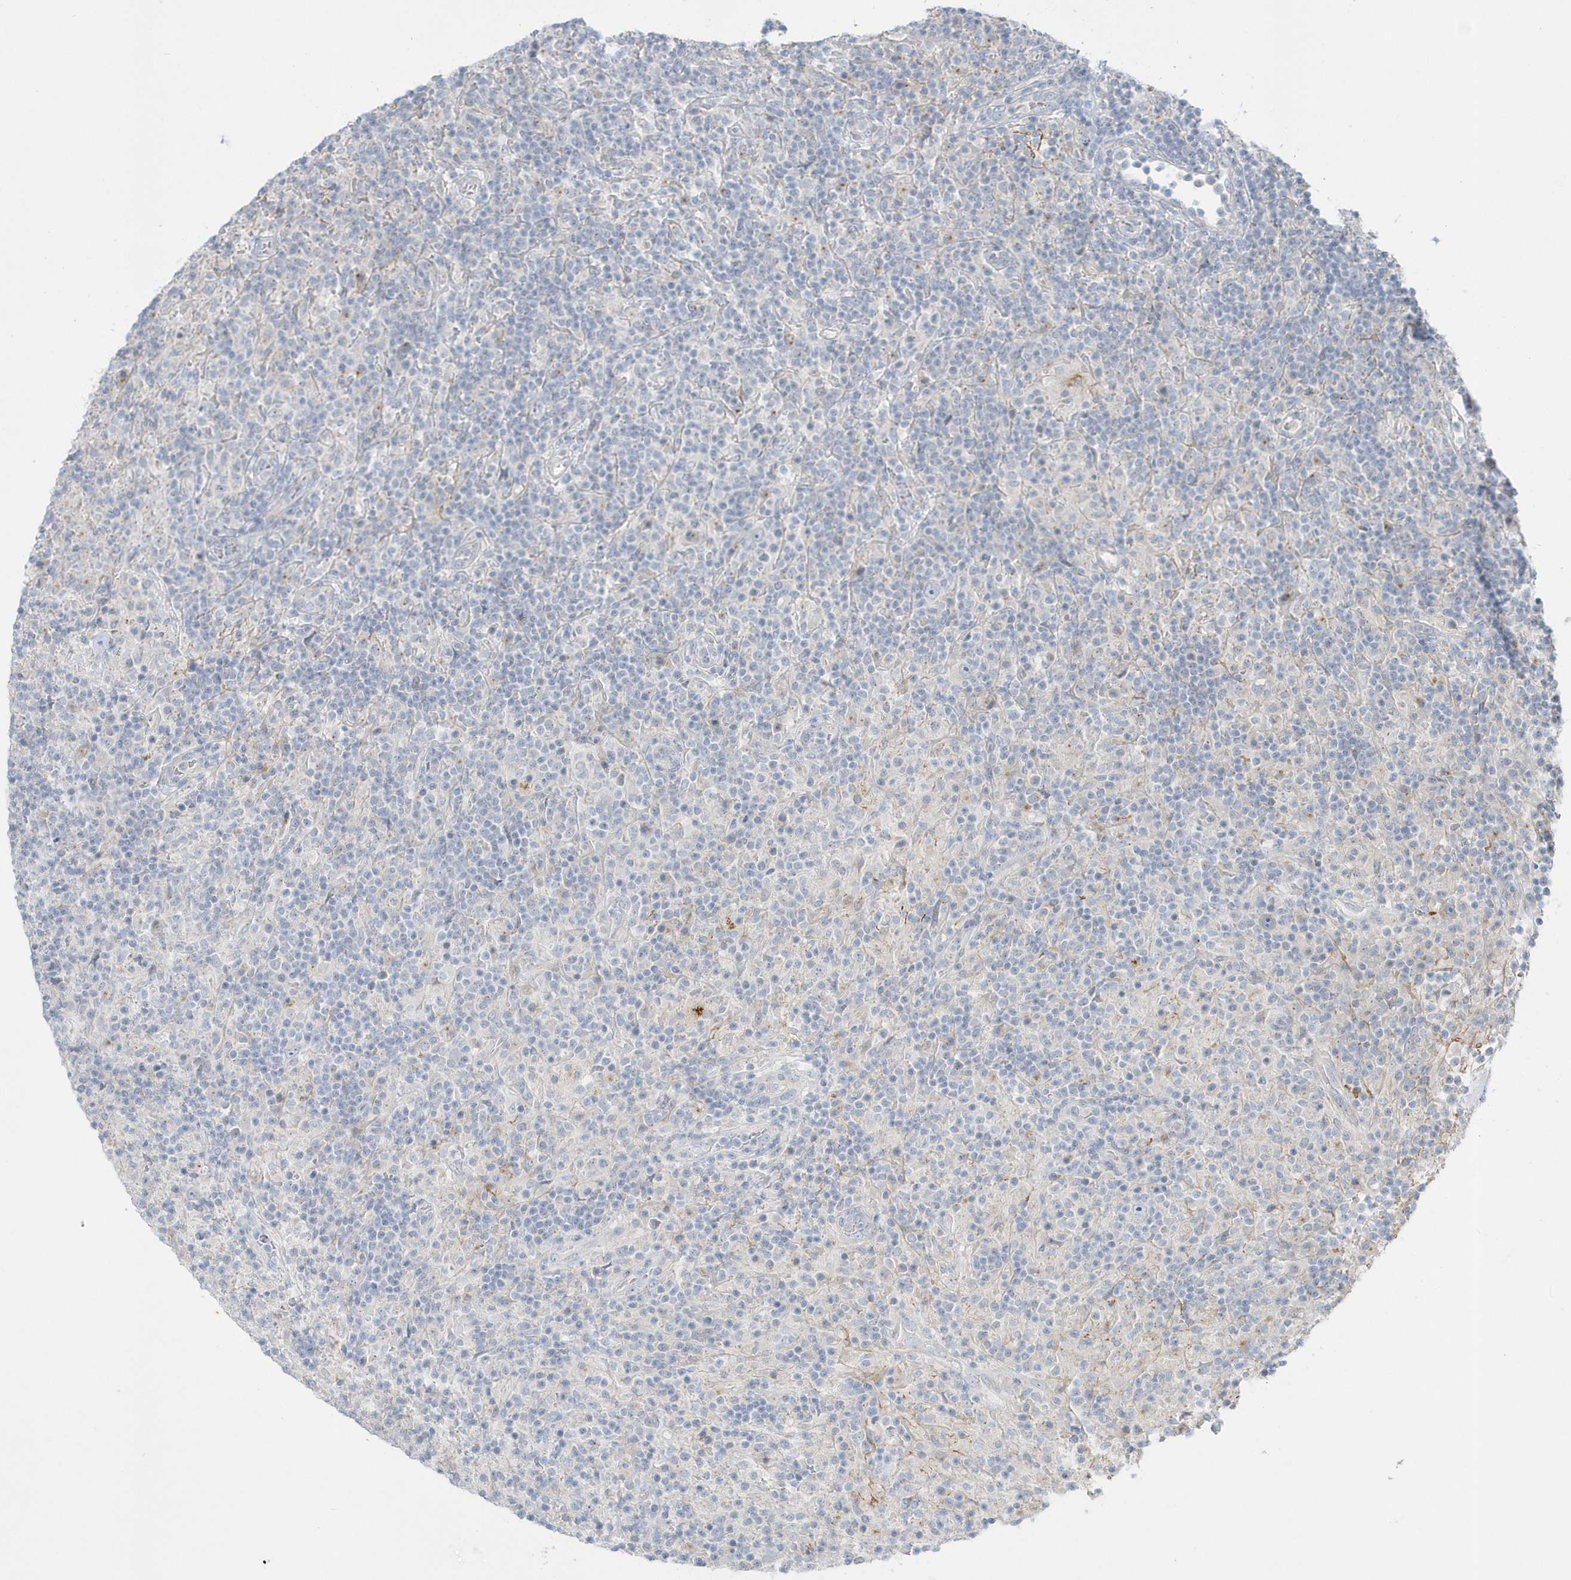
{"staining": {"intensity": "negative", "quantity": "none", "location": "none"}, "tissue": "lymphoma", "cell_type": "Tumor cells", "image_type": "cancer", "snomed": [{"axis": "morphology", "description": "Hodgkin's disease, NOS"}, {"axis": "topography", "description": "Lymph node"}], "caption": "The immunohistochemistry (IHC) histopathology image has no significant staining in tumor cells of lymphoma tissue.", "gene": "SEMA3D", "patient": {"sex": "male", "age": 70}}